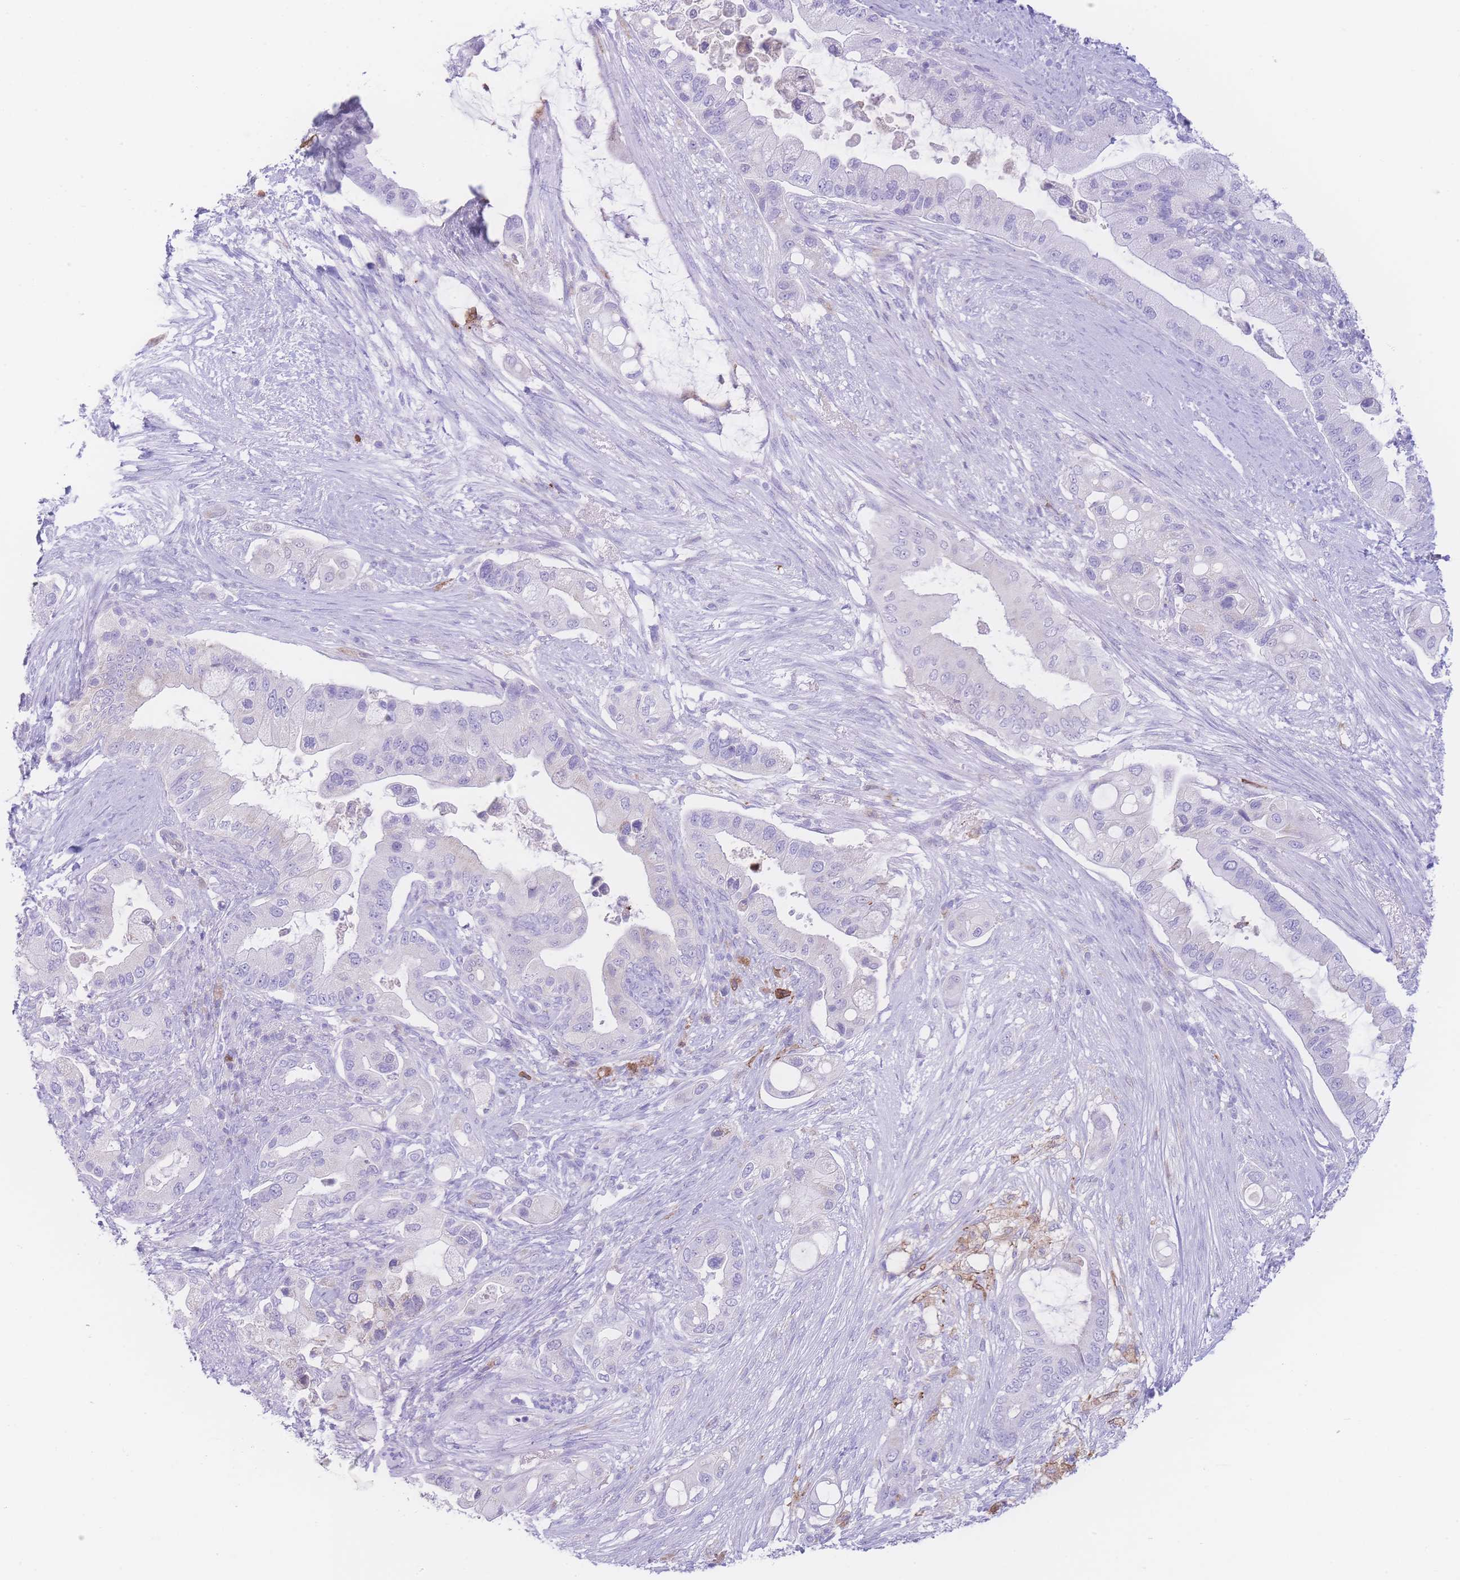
{"staining": {"intensity": "negative", "quantity": "none", "location": "none"}, "tissue": "pancreatic cancer", "cell_type": "Tumor cells", "image_type": "cancer", "snomed": [{"axis": "morphology", "description": "Adenocarcinoma, NOS"}, {"axis": "topography", "description": "Pancreas"}], "caption": "Immunohistochemical staining of human pancreatic adenocarcinoma demonstrates no significant staining in tumor cells. The staining was performed using DAB to visualize the protein expression in brown, while the nuclei were stained in blue with hematoxylin (Magnification: 20x).", "gene": "NBEAL1", "patient": {"sex": "male", "age": 57}}